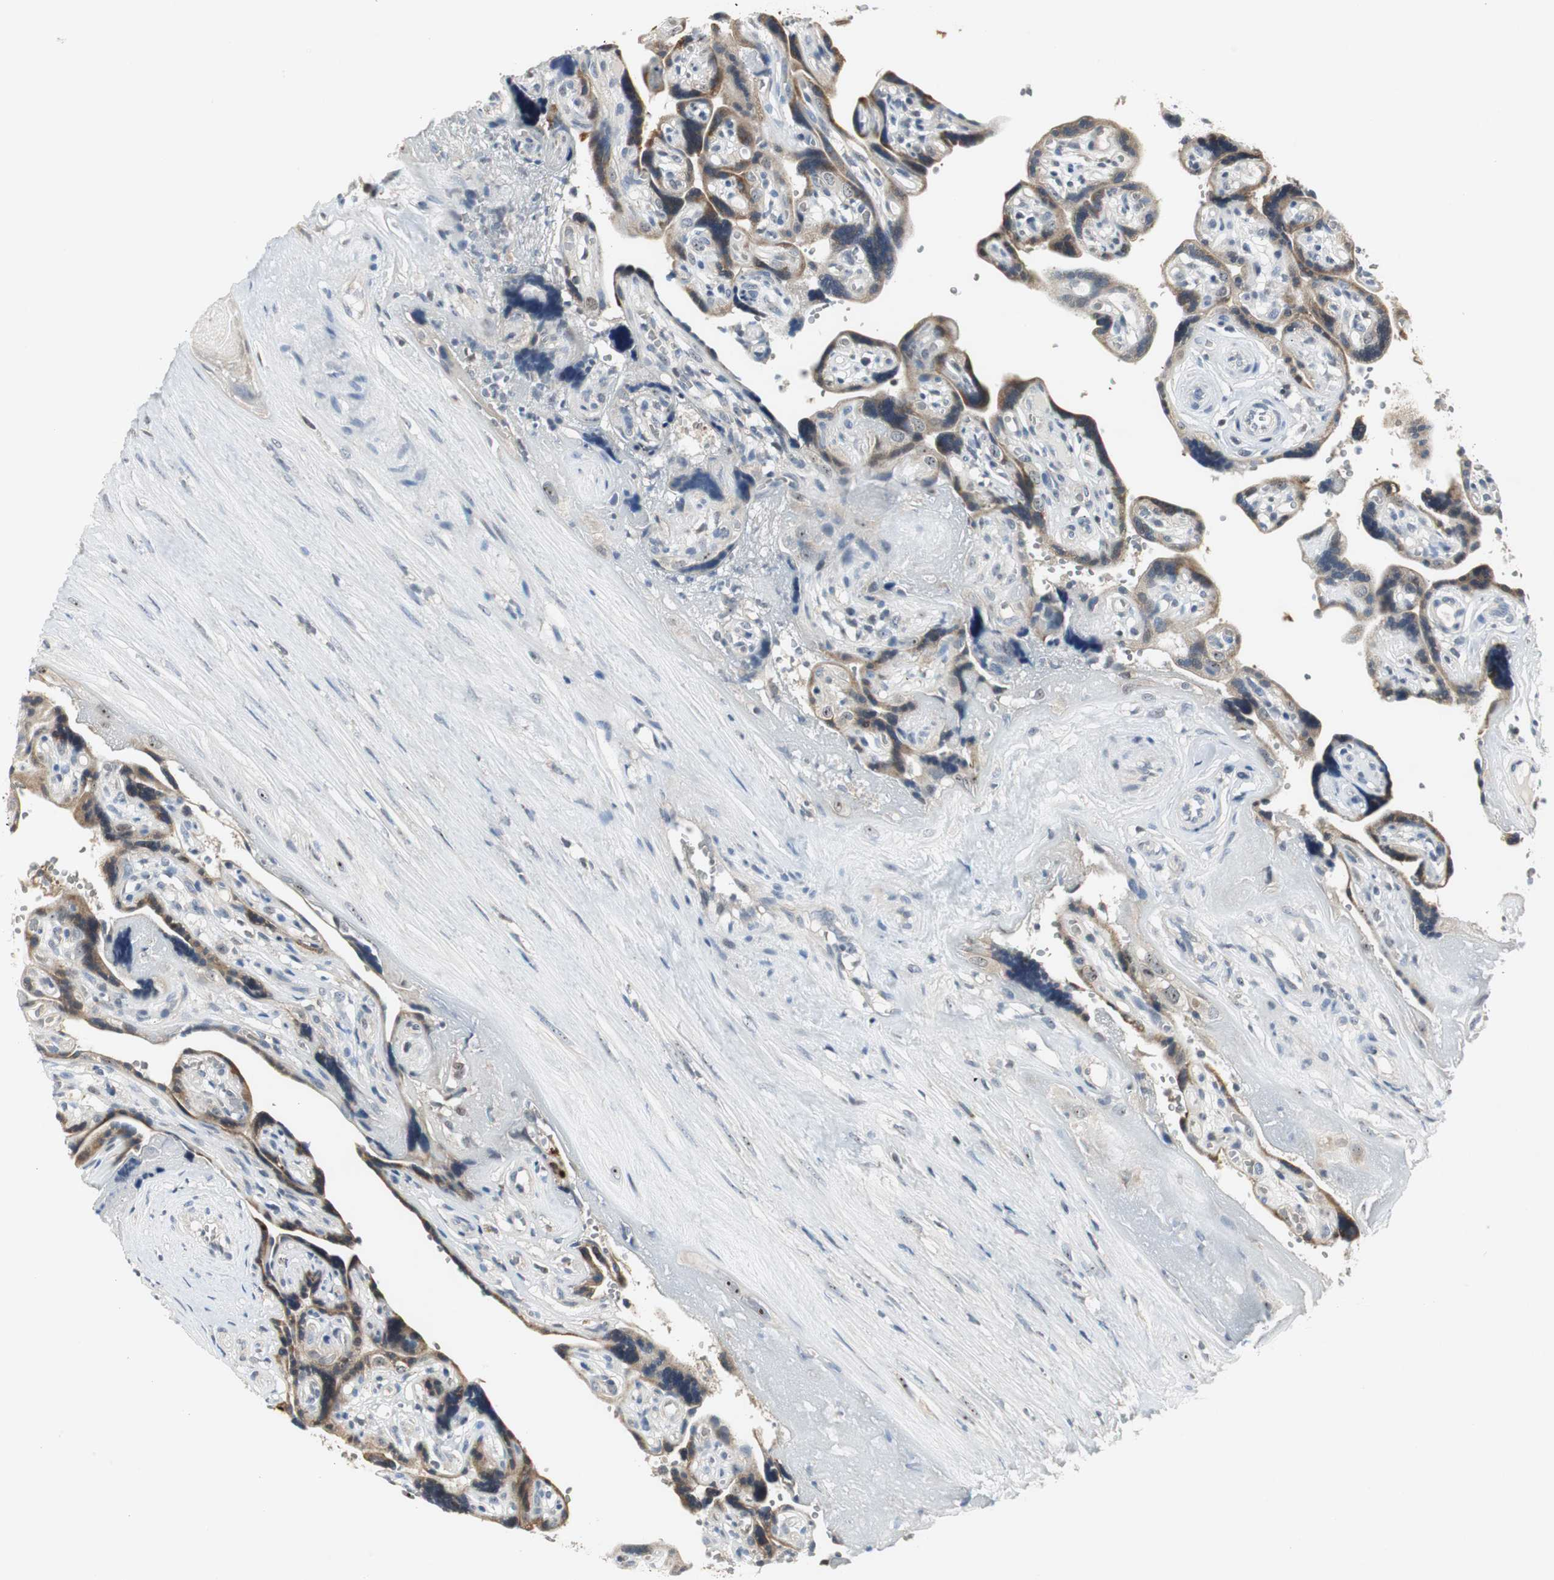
{"staining": {"intensity": "strong", "quantity": ">75%", "location": "cytoplasmic/membranous"}, "tissue": "placenta", "cell_type": "Trophoblastic cells", "image_type": "normal", "snomed": [{"axis": "morphology", "description": "Normal tissue, NOS"}, {"axis": "topography", "description": "Placenta"}], "caption": "A photomicrograph of placenta stained for a protein demonstrates strong cytoplasmic/membranous brown staining in trophoblastic cells.", "gene": "CCT5", "patient": {"sex": "female", "age": 30}}